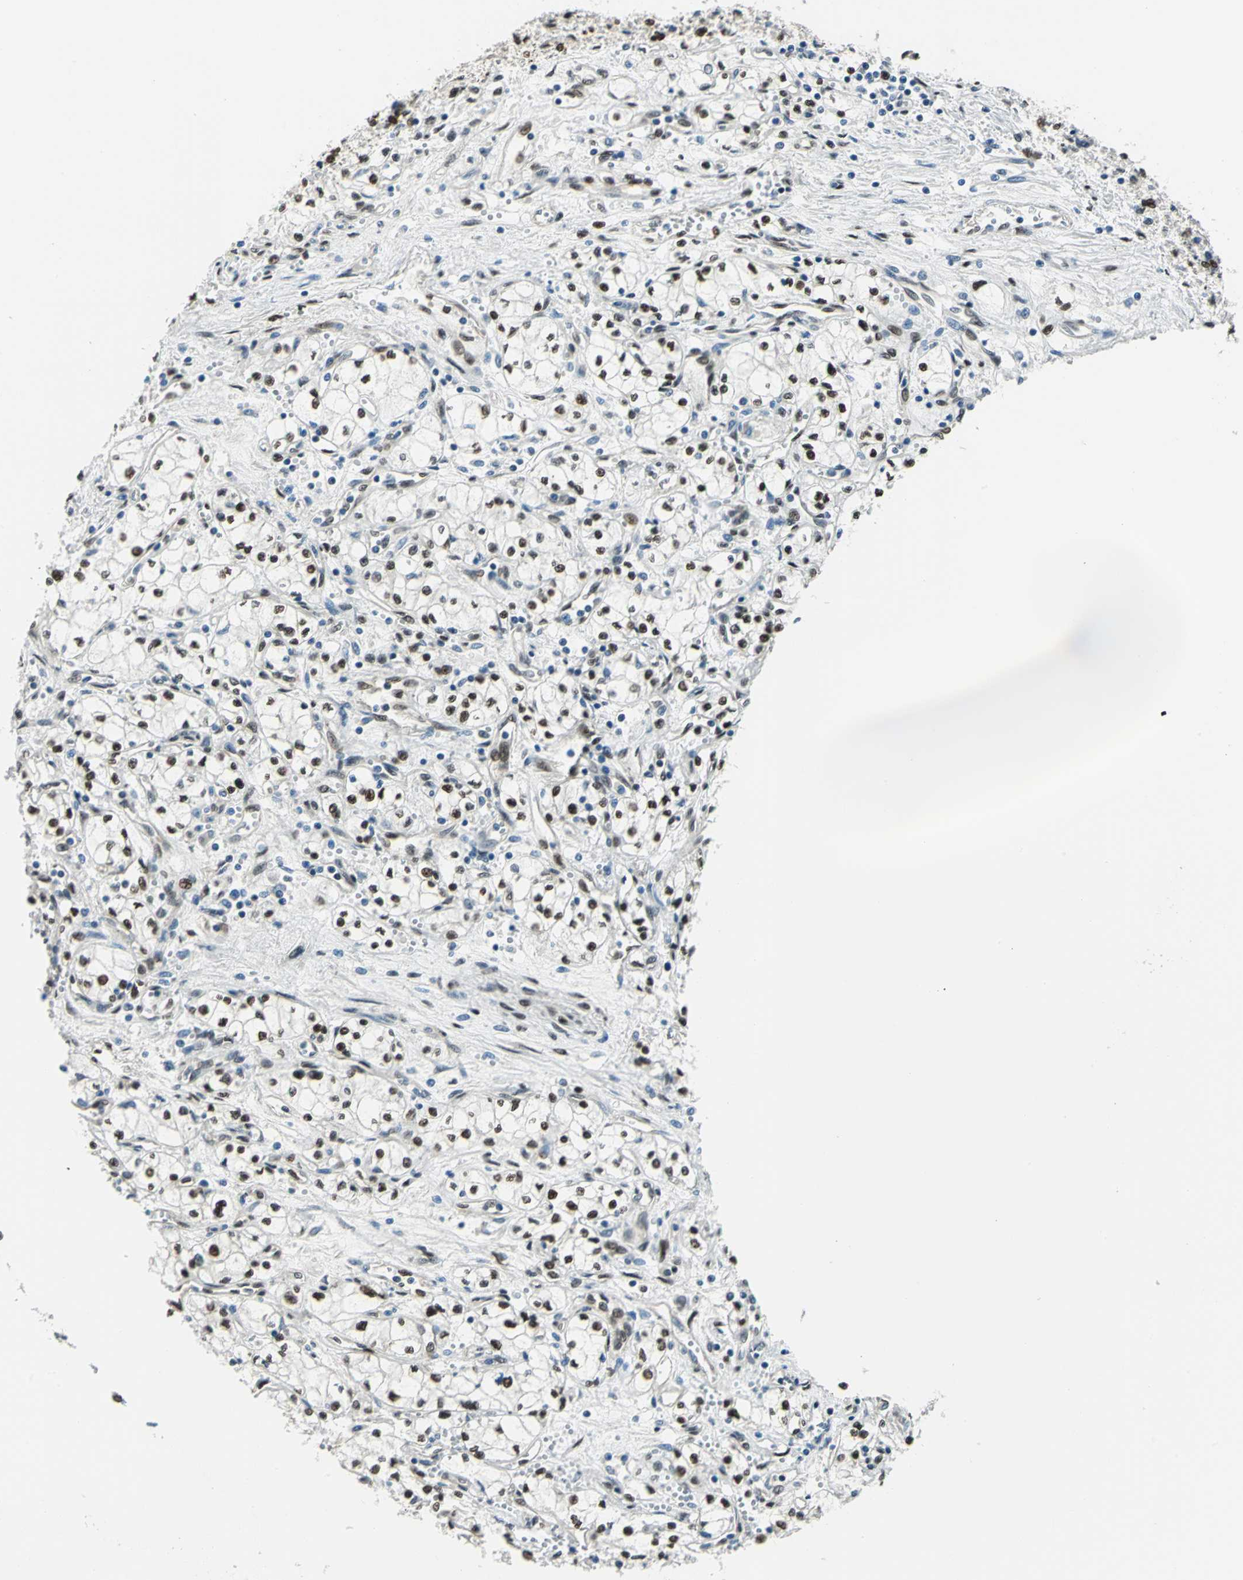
{"staining": {"intensity": "strong", "quantity": ">75%", "location": "nuclear"}, "tissue": "renal cancer", "cell_type": "Tumor cells", "image_type": "cancer", "snomed": [{"axis": "morphology", "description": "Normal tissue, NOS"}, {"axis": "morphology", "description": "Adenocarcinoma, NOS"}, {"axis": "topography", "description": "Kidney"}], "caption": "Protein expression by immunohistochemistry exhibits strong nuclear staining in approximately >75% of tumor cells in adenocarcinoma (renal).", "gene": "NFIA", "patient": {"sex": "male", "age": 59}}